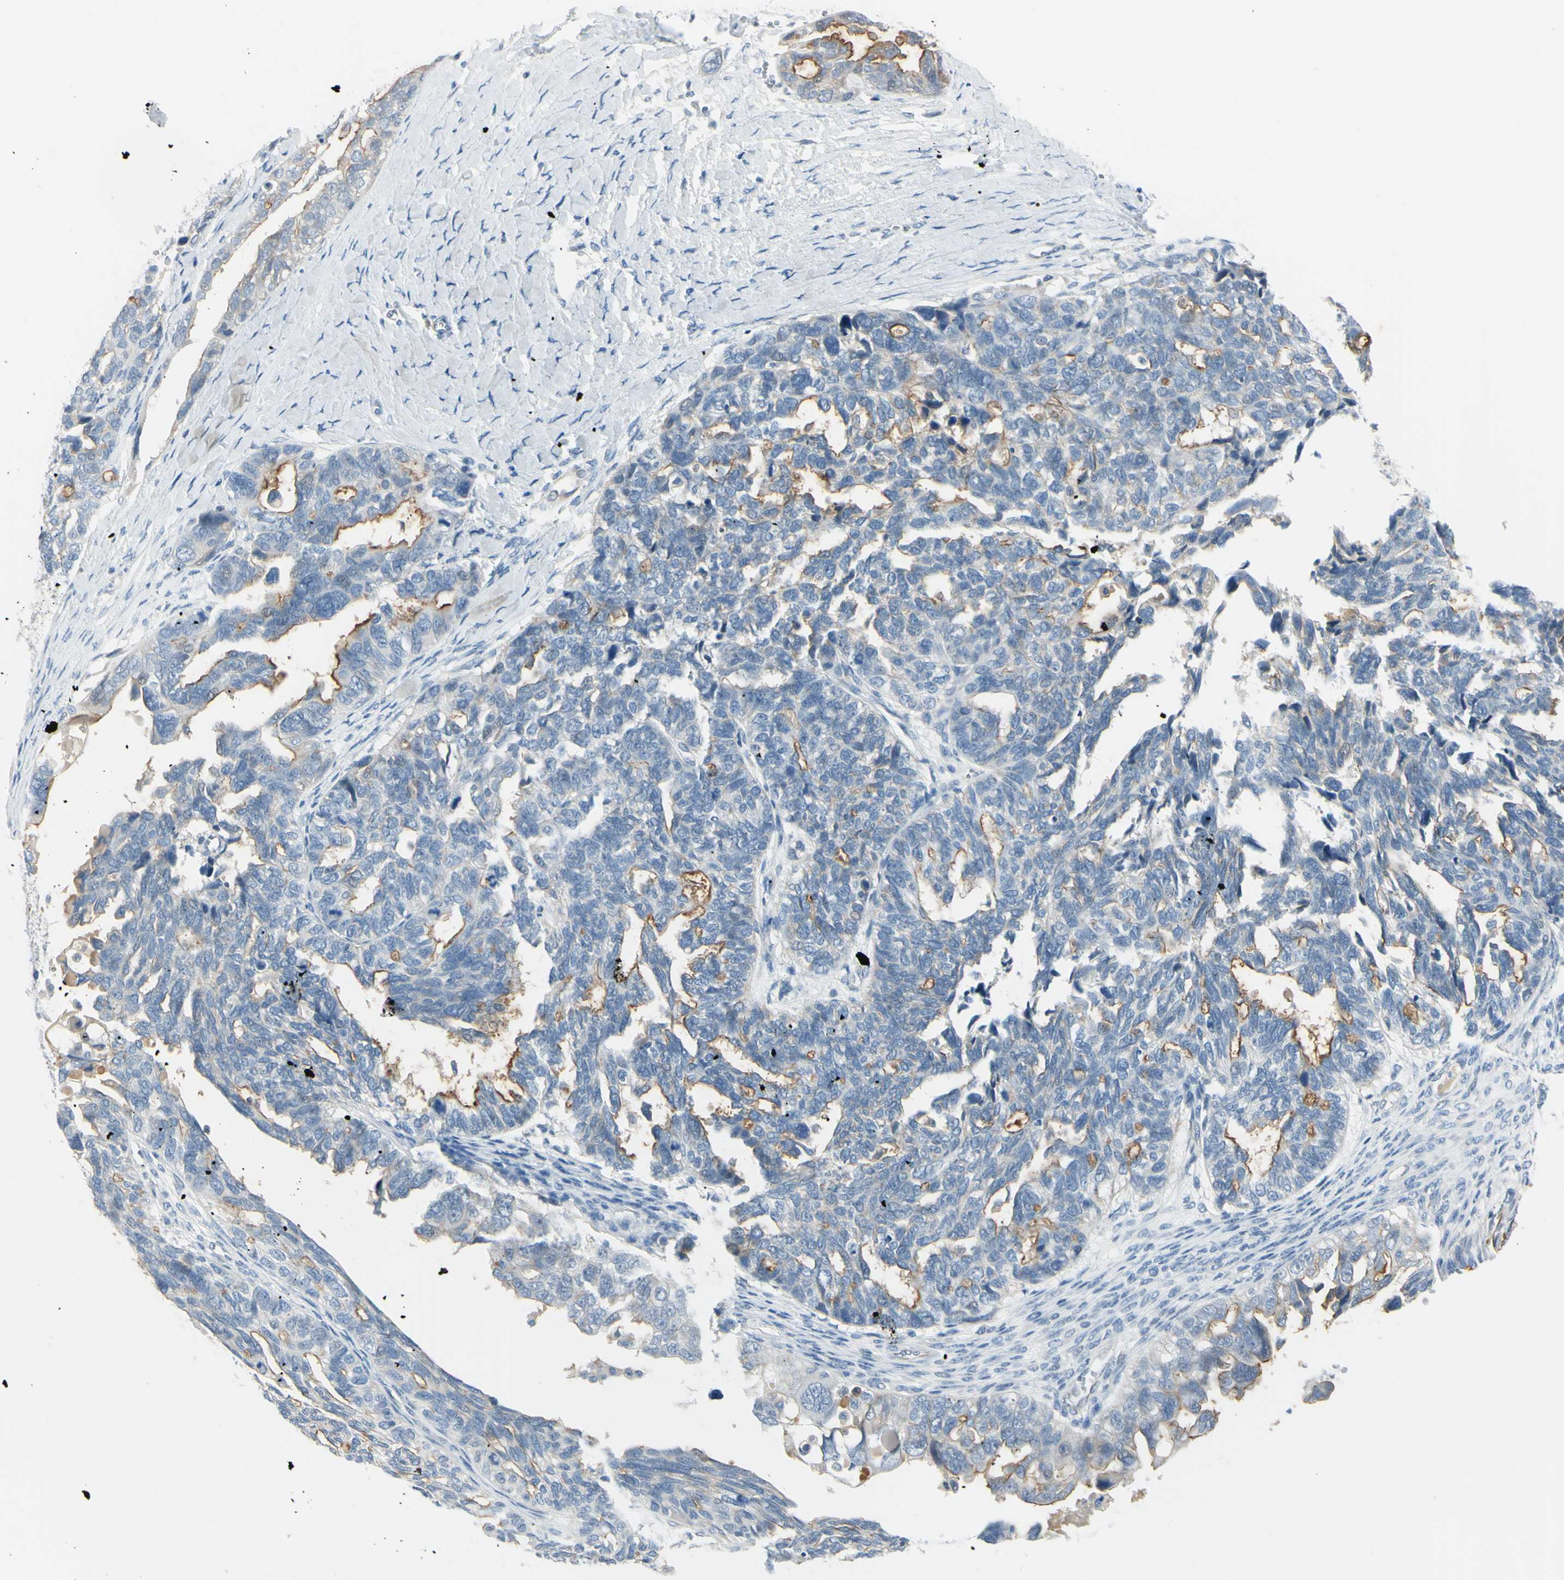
{"staining": {"intensity": "moderate", "quantity": "<25%", "location": "cytoplasmic/membranous"}, "tissue": "ovarian cancer", "cell_type": "Tumor cells", "image_type": "cancer", "snomed": [{"axis": "morphology", "description": "Cystadenocarcinoma, serous, NOS"}, {"axis": "topography", "description": "Ovary"}], "caption": "Moderate cytoplasmic/membranous protein expression is seen in about <25% of tumor cells in ovarian cancer.", "gene": "ASB9", "patient": {"sex": "female", "age": 79}}